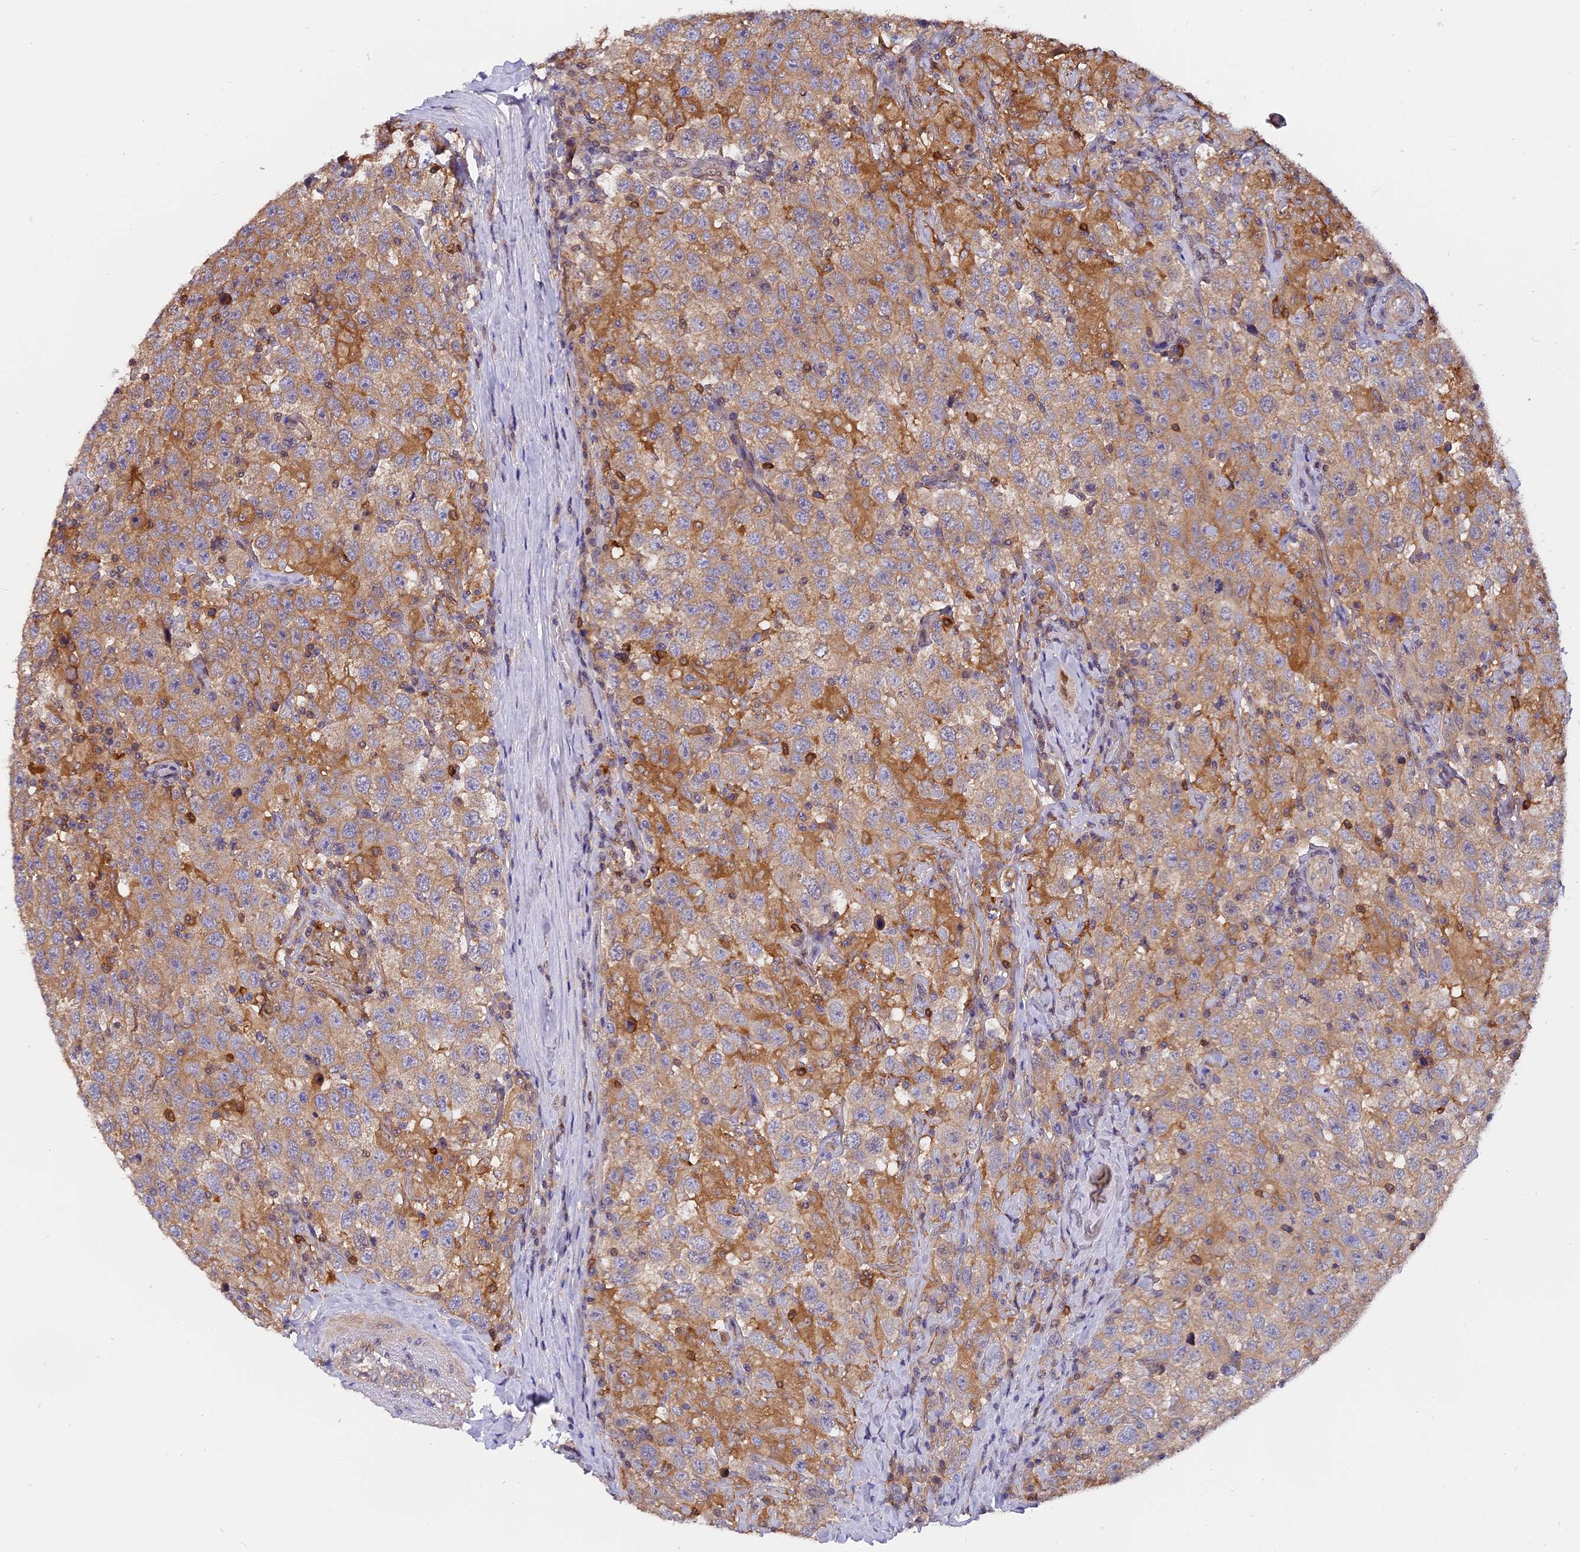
{"staining": {"intensity": "weak", "quantity": "25%-75%", "location": "cytoplasmic/membranous"}, "tissue": "testis cancer", "cell_type": "Tumor cells", "image_type": "cancer", "snomed": [{"axis": "morphology", "description": "Seminoma, NOS"}, {"axis": "topography", "description": "Testis"}], "caption": "Brown immunohistochemical staining in human testis seminoma exhibits weak cytoplasmic/membranous expression in approximately 25%-75% of tumor cells. (DAB (3,3'-diaminobenzidine) IHC, brown staining for protein, blue staining for nuclei).", "gene": "FAM118B", "patient": {"sex": "male", "age": 41}}